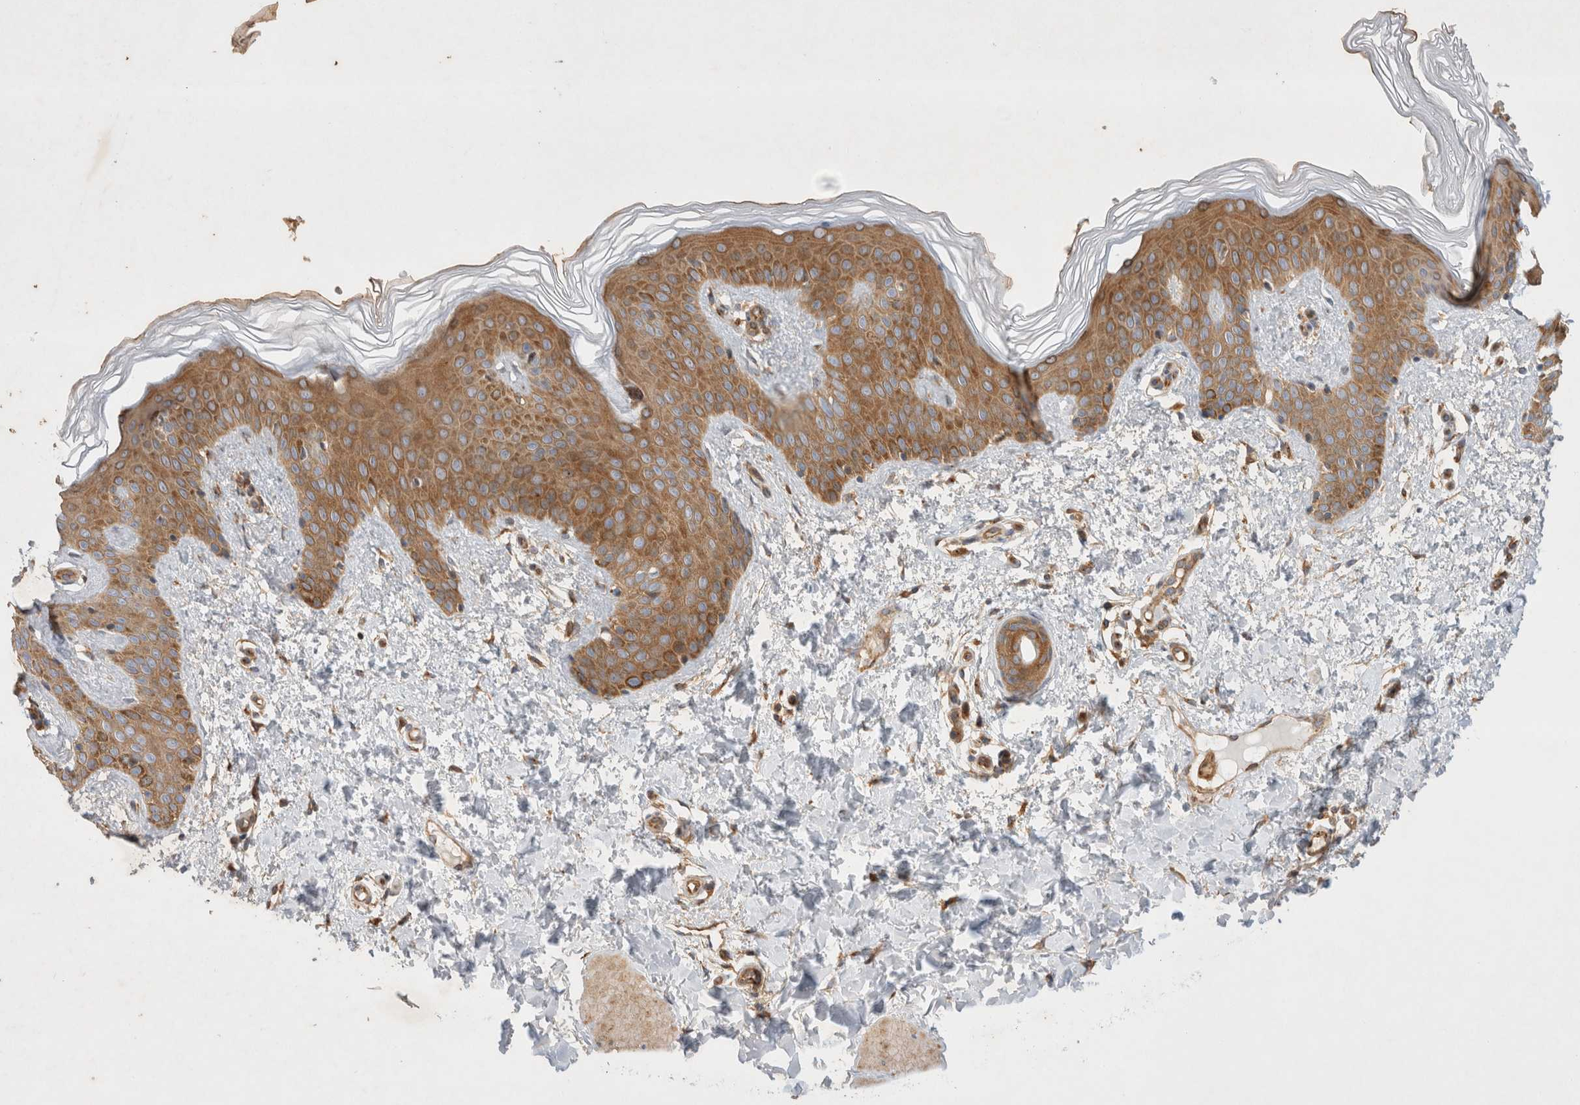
{"staining": {"intensity": "moderate", "quantity": ">75%", "location": "cytoplasmic/membranous"}, "tissue": "skin", "cell_type": "Fibroblasts", "image_type": "normal", "snomed": [{"axis": "morphology", "description": "Normal tissue, NOS"}, {"axis": "morphology", "description": "Neoplasm, benign, NOS"}, {"axis": "topography", "description": "Skin"}, {"axis": "topography", "description": "Soft tissue"}], "caption": "A photomicrograph showing moderate cytoplasmic/membranous expression in approximately >75% of fibroblasts in normal skin, as visualized by brown immunohistochemical staining.", "gene": "GPR150", "patient": {"sex": "male", "age": 26}}